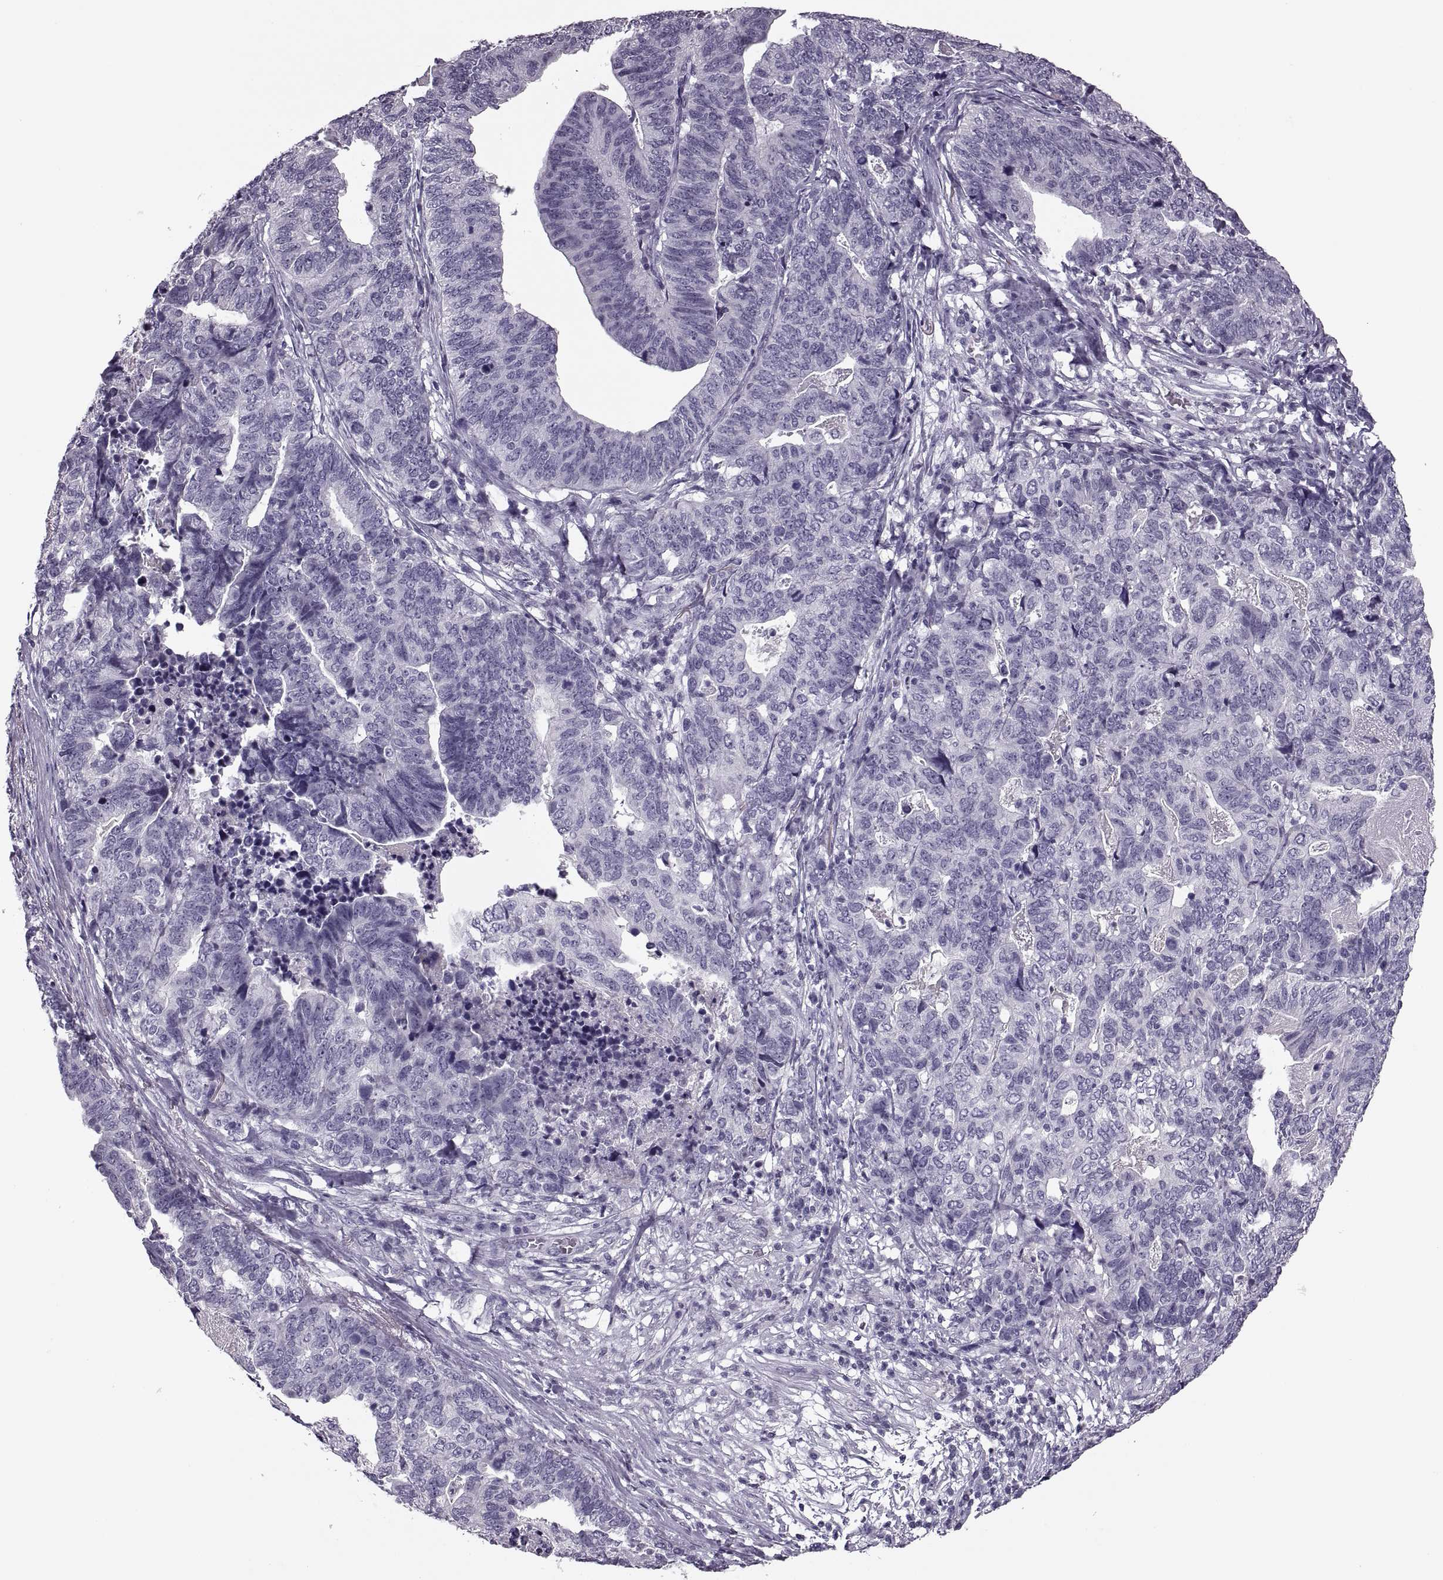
{"staining": {"intensity": "negative", "quantity": "none", "location": "none"}, "tissue": "stomach cancer", "cell_type": "Tumor cells", "image_type": "cancer", "snomed": [{"axis": "morphology", "description": "Adenocarcinoma, NOS"}, {"axis": "topography", "description": "Stomach, upper"}], "caption": "The image demonstrates no staining of tumor cells in adenocarcinoma (stomach). (Stains: DAB IHC with hematoxylin counter stain, Microscopy: brightfield microscopy at high magnification).", "gene": "PAGE5", "patient": {"sex": "female", "age": 67}}